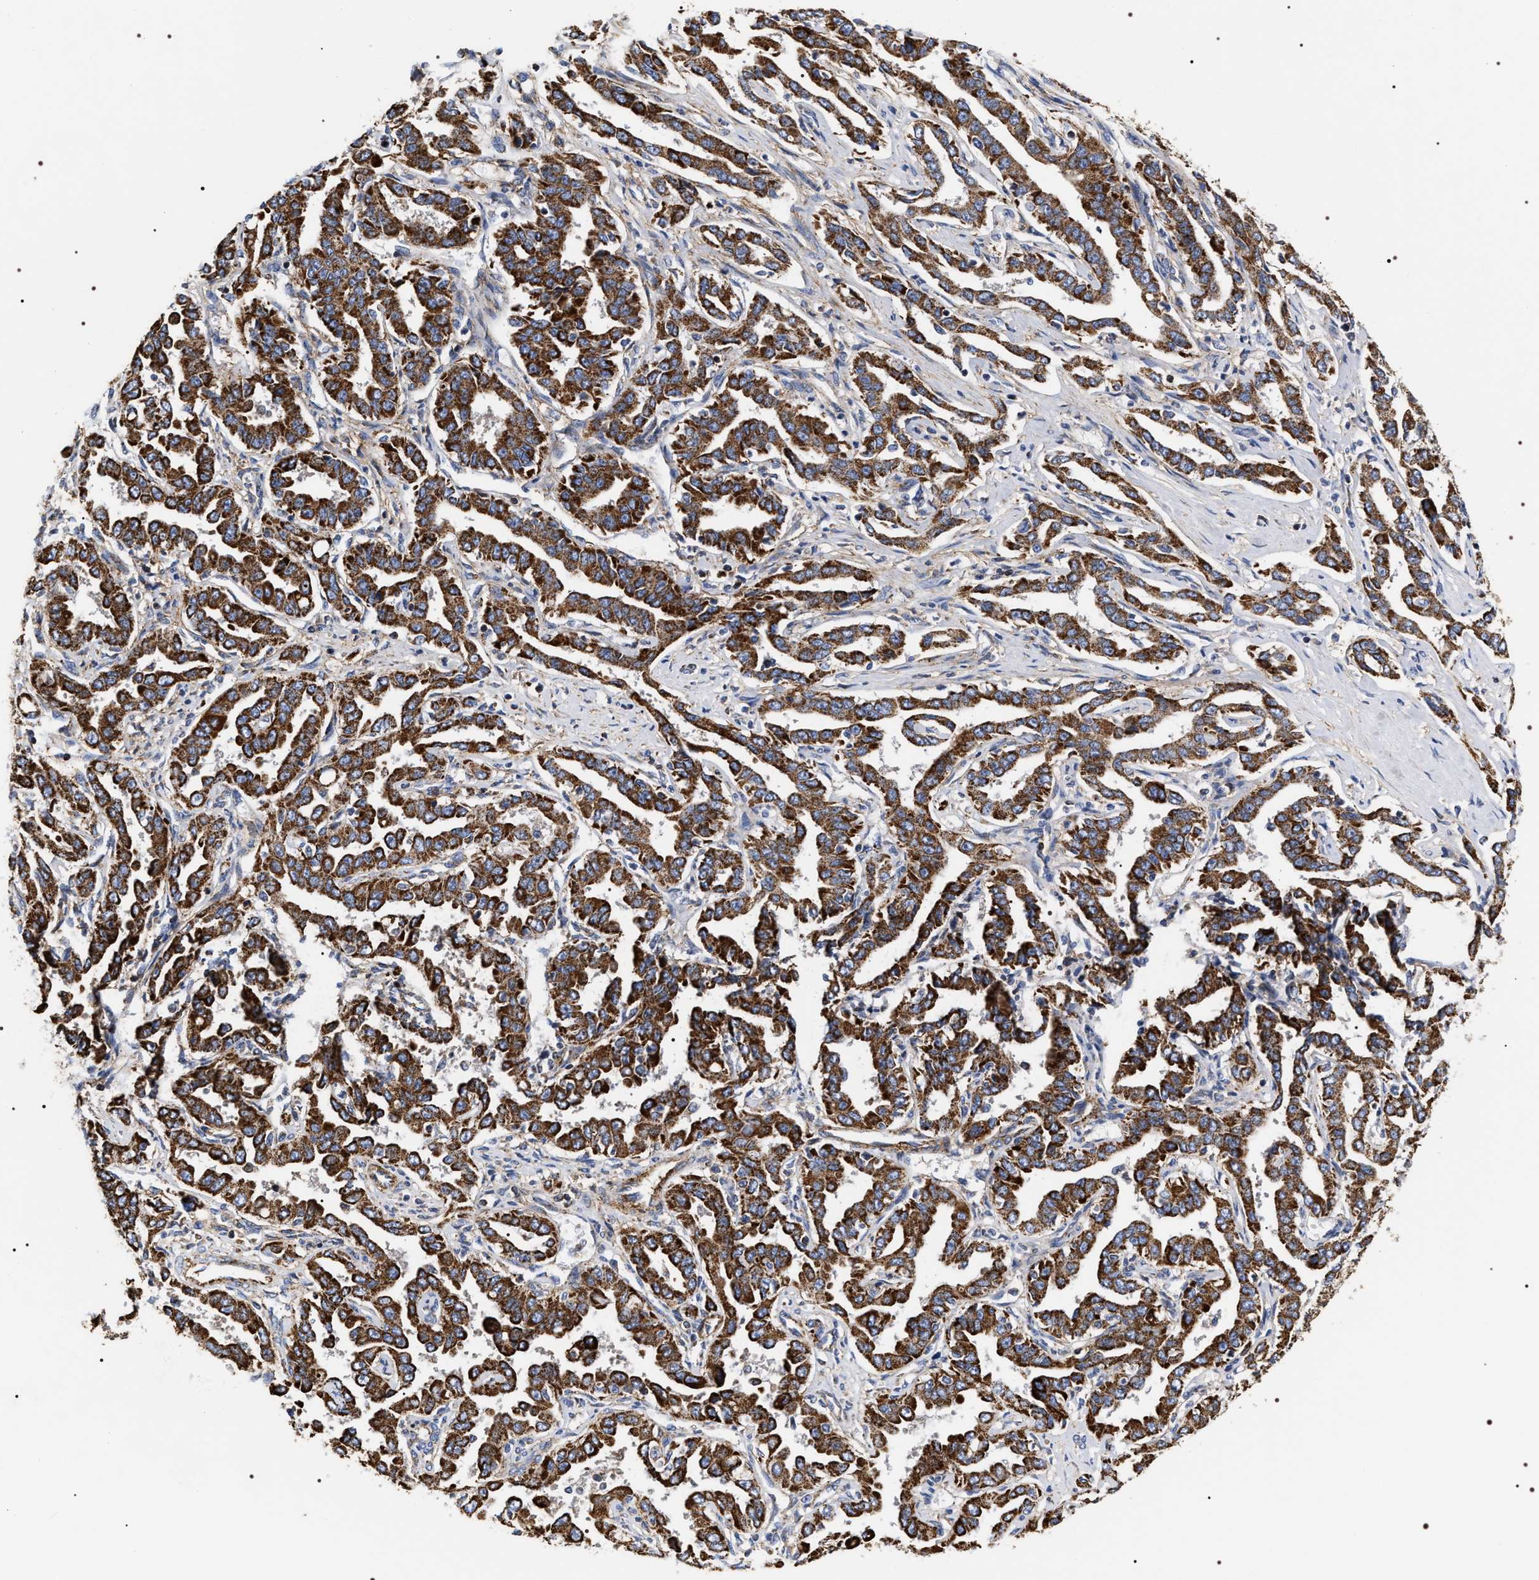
{"staining": {"intensity": "strong", "quantity": ">75%", "location": "cytoplasmic/membranous"}, "tissue": "liver cancer", "cell_type": "Tumor cells", "image_type": "cancer", "snomed": [{"axis": "morphology", "description": "Cholangiocarcinoma"}, {"axis": "topography", "description": "Liver"}], "caption": "Immunohistochemical staining of cholangiocarcinoma (liver) demonstrates strong cytoplasmic/membranous protein staining in approximately >75% of tumor cells. Ihc stains the protein of interest in brown and the nuclei are stained blue.", "gene": "COG5", "patient": {"sex": "male", "age": 59}}